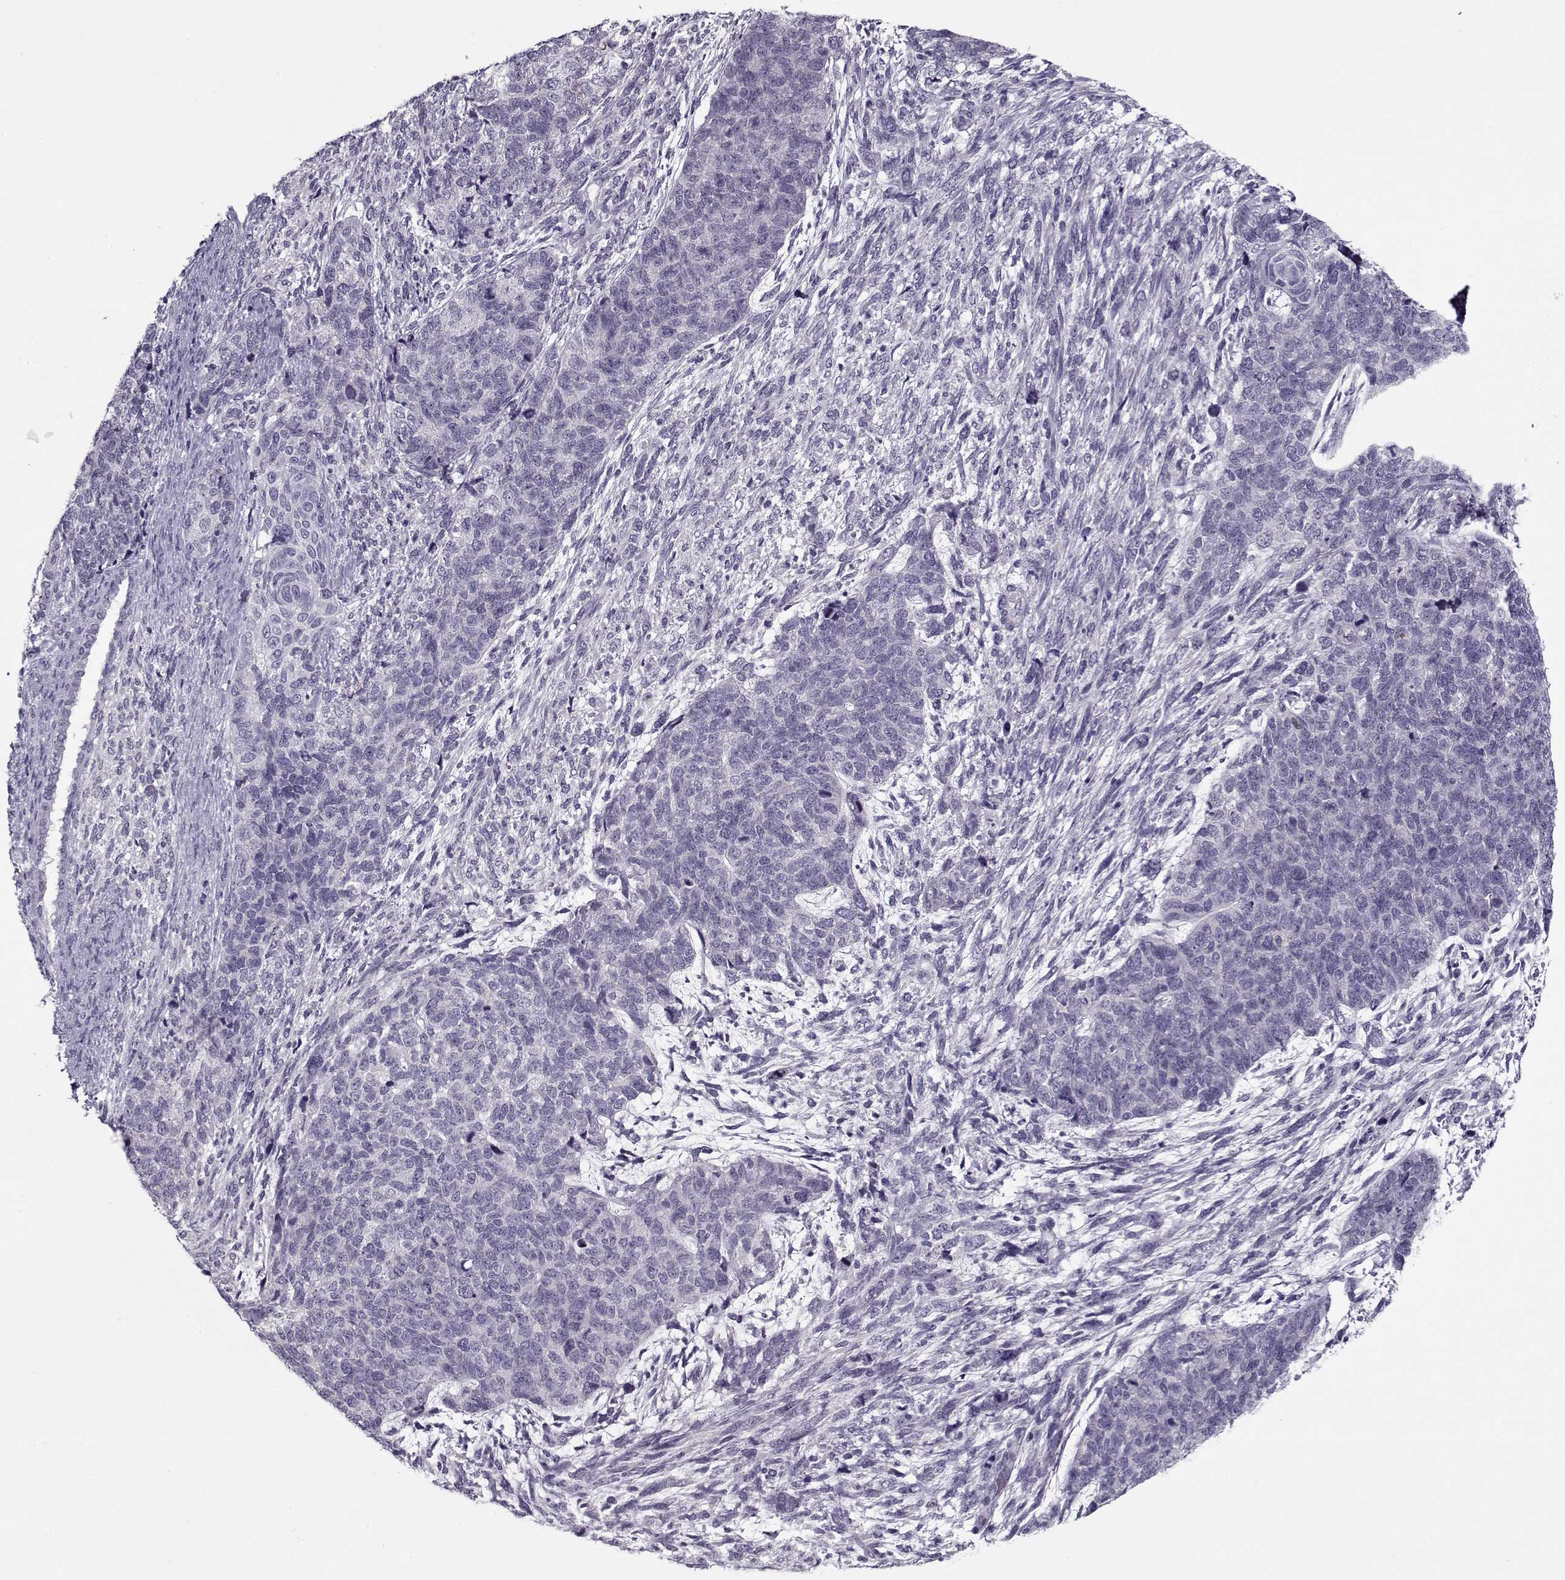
{"staining": {"intensity": "negative", "quantity": "none", "location": "none"}, "tissue": "cervical cancer", "cell_type": "Tumor cells", "image_type": "cancer", "snomed": [{"axis": "morphology", "description": "Squamous cell carcinoma, NOS"}, {"axis": "topography", "description": "Cervix"}], "caption": "Tumor cells are negative for protein expression in human squamous cell carcinoma (cervical).", "gene": "CIBAR1", "patient": {"sex": "female", "age": 63}}